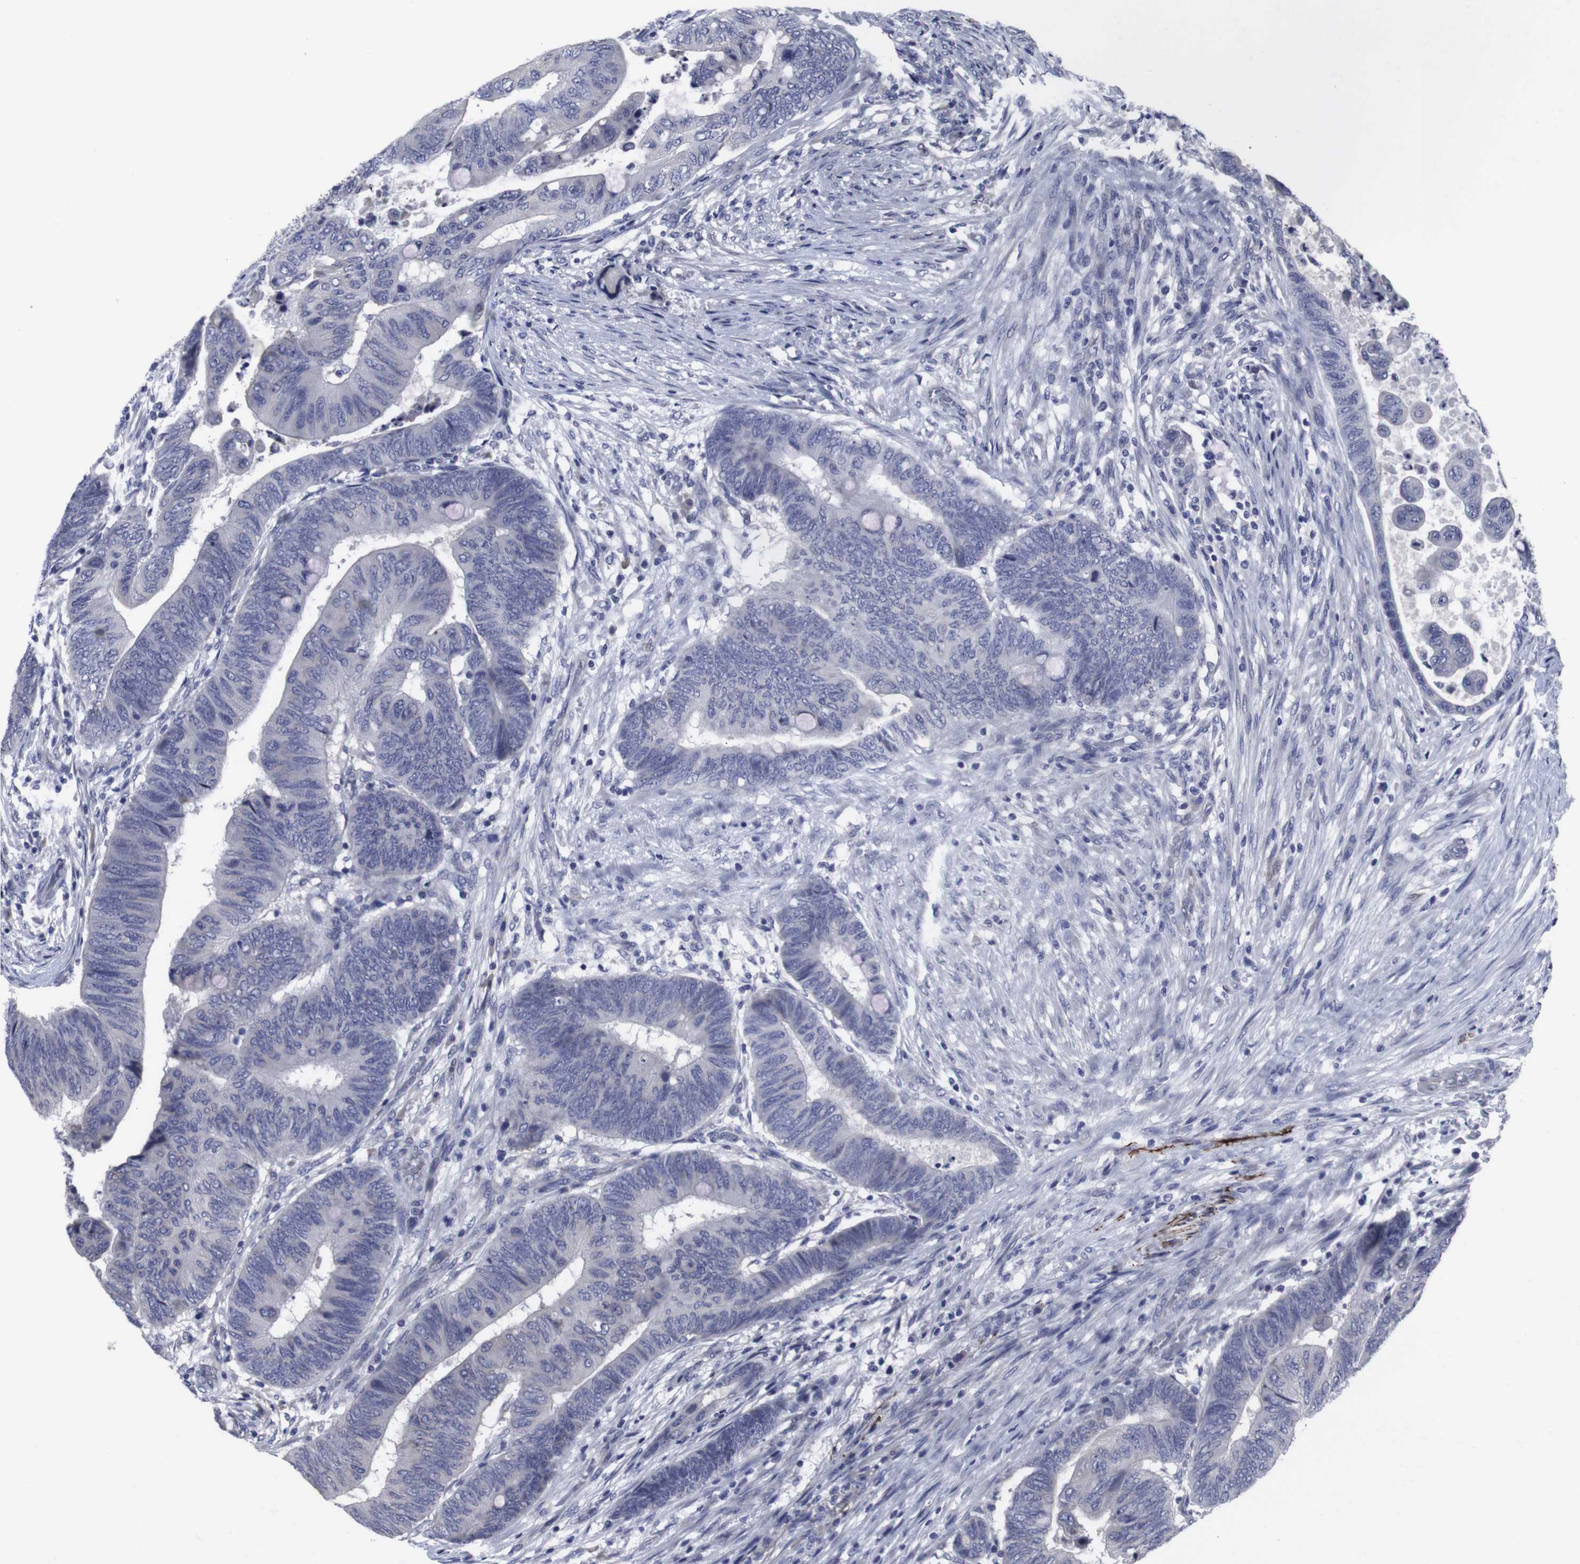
{"staining": {"intensity": "negative", "quantity": "none", "location": "none"}, "tissue": "colorectal cancer", "cell_type": "Tumor cells", "image_type": "cancer", "snomed": [{"axis": "morphology", "description": "Normal tissue, NOS"}, {"axis": "morphology", "description": "Adenocarcinoma, NOS"}, {"axis": "topography", "description": "Rectum"}, {"axis": "topography", "description": "Peripheral nerve tissue"}], "caption": "A high-resolution photomicrograph shows immunohistochemistry staining of colorectal adenocarcinoma, which reveals no significant positivity in tumor cells.", "gene": "SNCG", "patient": {"sex": "male", "age": 92}}